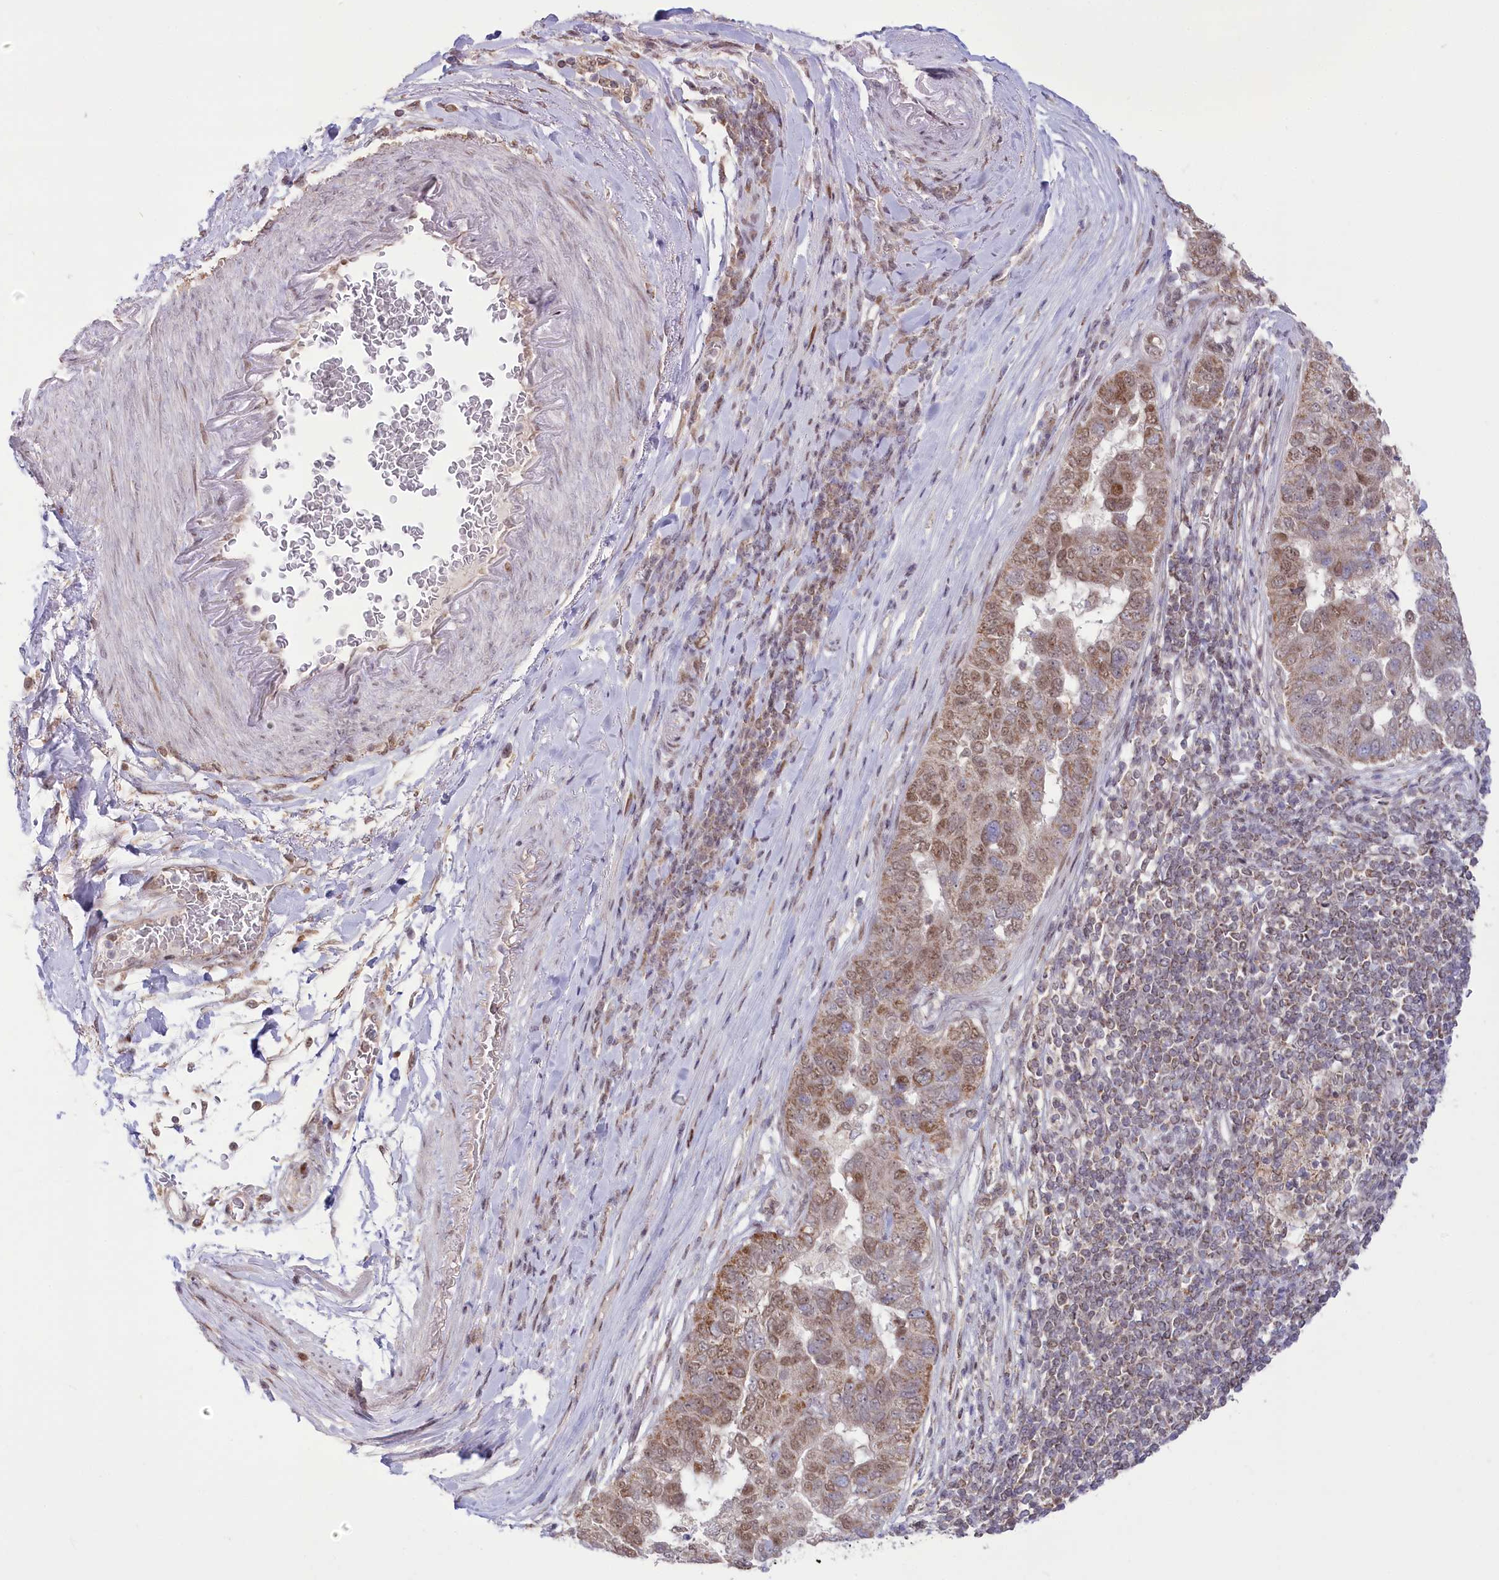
{"staining": {"intensity": "moderate", "quantity": ">75%", "location": "cytoplasmic/membranous,nuclear"}, "tissue": "pancreatic cancer", "cell_type": "Tumor cells", "image_type": "cancer", "snomed": [{"axis": "morphology", "description": "Adenocarcinoma, NOS"}, {"axis": "topography", "description": "Pancreas"}], "caption": "Immunohistochemical staining of pancreatic cancer shows medium levels of moderate cytoplasmic/membranous and nuclear protein positivity in about >75% of tumor cells.", "gene": "PYURF", "patient": {"sex": "female", "age": 61}}